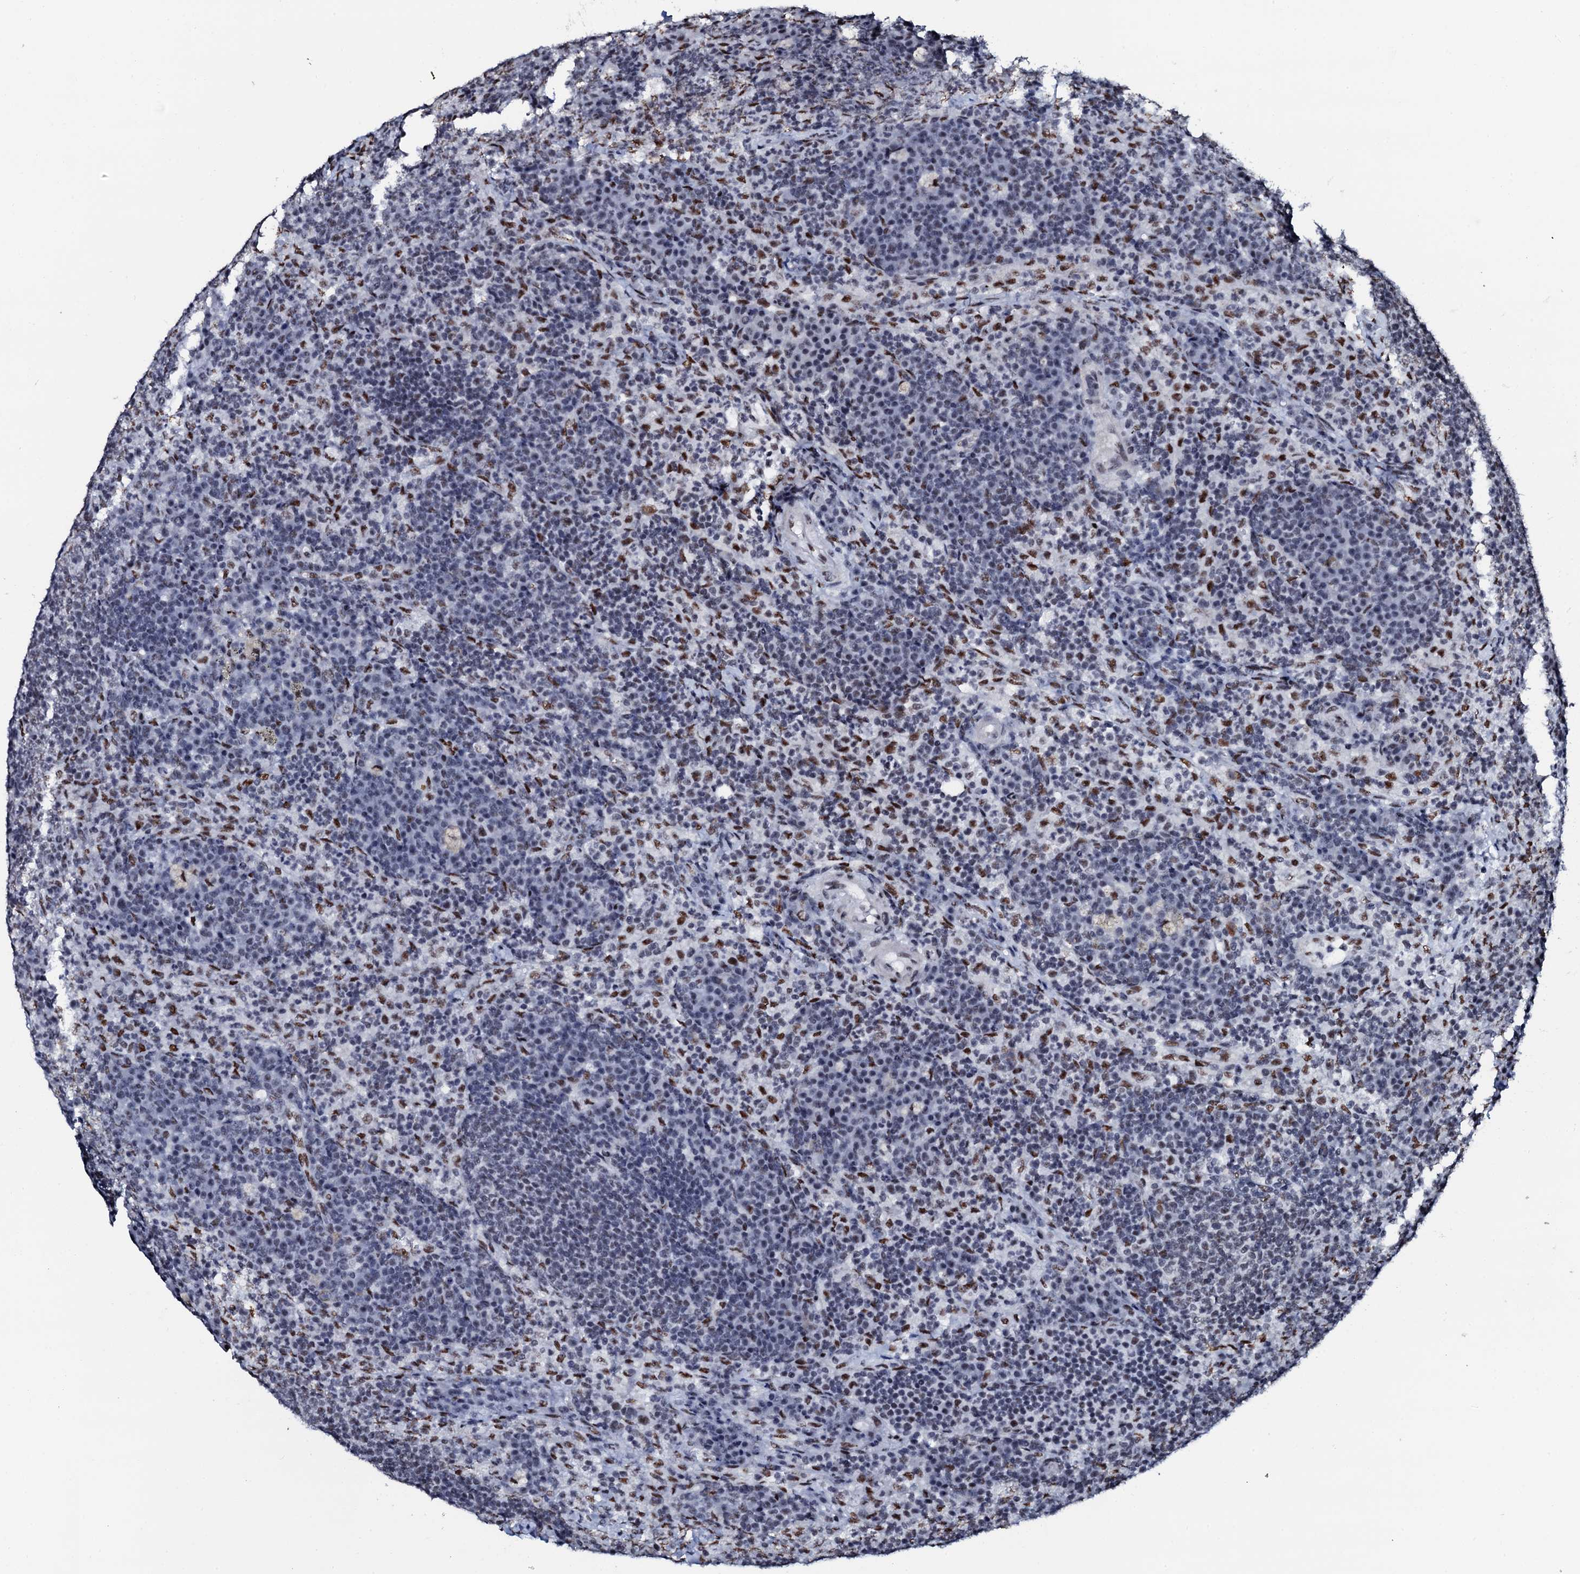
{"staining": {"intensity": "moderate", "quantity": "25%-75%", "location": "nuclear"}, "tissue": "lymph node", "cell_type": "Germinal center cells", "image_type": "normal", "snomed": [{"axis": "morphology", "description": "Normal tissue, NOS"}, {"axis": "topography", "description": "Lymph node"}], "caption": "Human lymph node stained with a brown dye reveals moderate nuclear positive expression in approximately 25%-75% of germinal center cells.", "gene": "NKAPD1", "patient": {"sex": "female", "age": 70}}